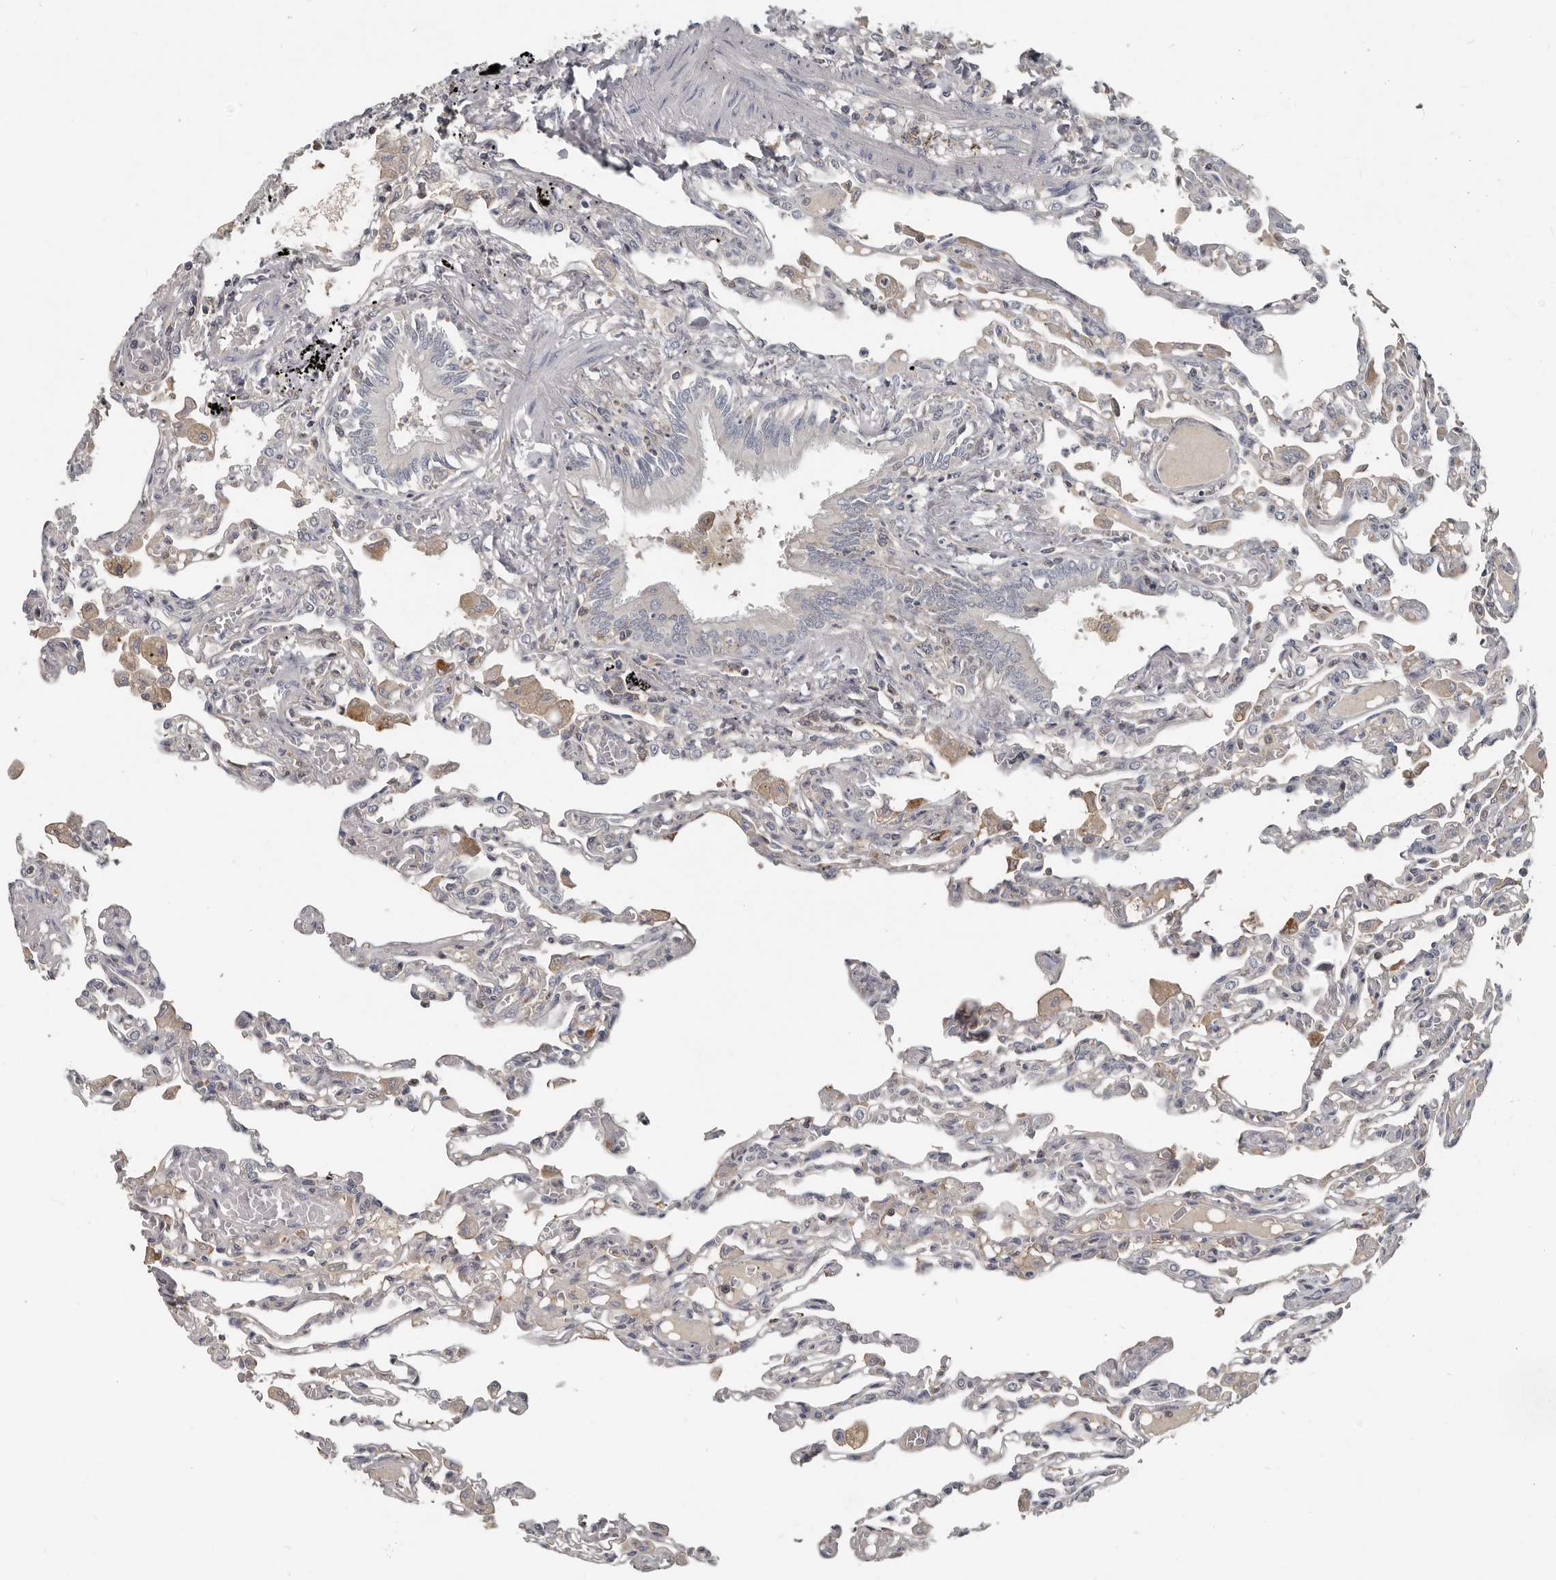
{"staining": {"intensity": "negative", "quantity": "none", "location": "none"}, "tissue": "lung", "cell_type": "Alveolar cells", "image_type": "normal", "snomed": [{"axis": "morphology", "description": "Normal tissue, NOS"}, {"axis": "topography", "description": "Bronchus"}, {"axis": "topography", "description": "Lung"}], "caption": "This is a micrograph of IHC staining of unremarkable lung, which shows no positivity in alveolar cells. (Stains: DAB (3,3'-diaminobenzidine) immunohistochemistry (IHC) with hematoxylin counter stain, Microscopy: brightfield microscopy at high magnification).", "gene": "CA6", "patient": {"sex": "female", "age": 49}}